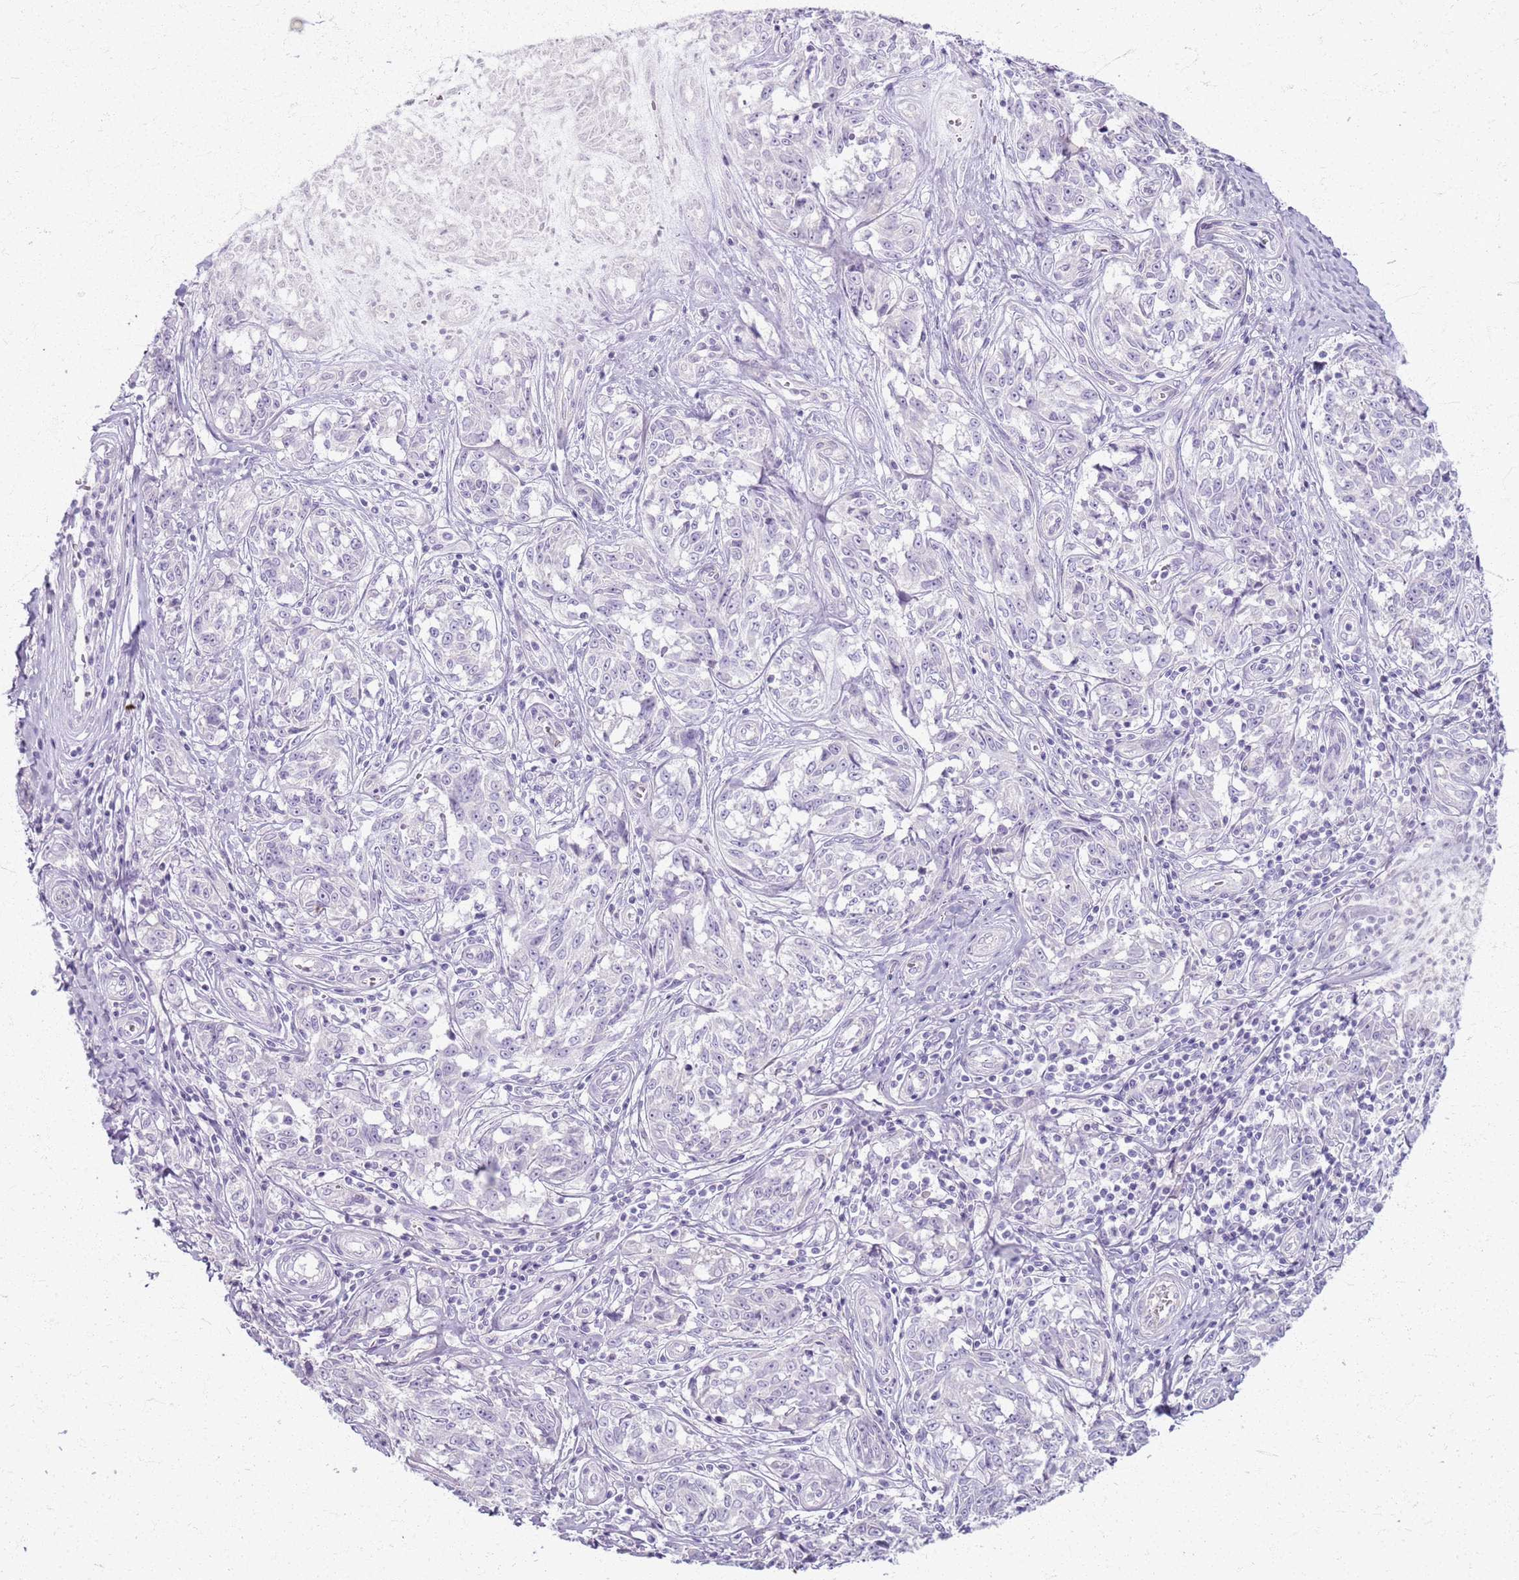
{"staining": {"intensity": "negative", "quantity": "none", "location": "none"}, "tissue": "melanoma", "cell_type": "Tumor cells", "image_type": "cancer", "snomed": [{"axis": "morphology", "description": "Normal tissue, NOS"}, {"axis": "morphology", "description": "Malignant melanoma, NOS"}, {"axis": "topography", "description": "Skin"}], "caption": "An image of human melanoma is negative for staining in tumor cells.", "gene": "CSRP3", "patient": {"sex": "female", "age": 64}}